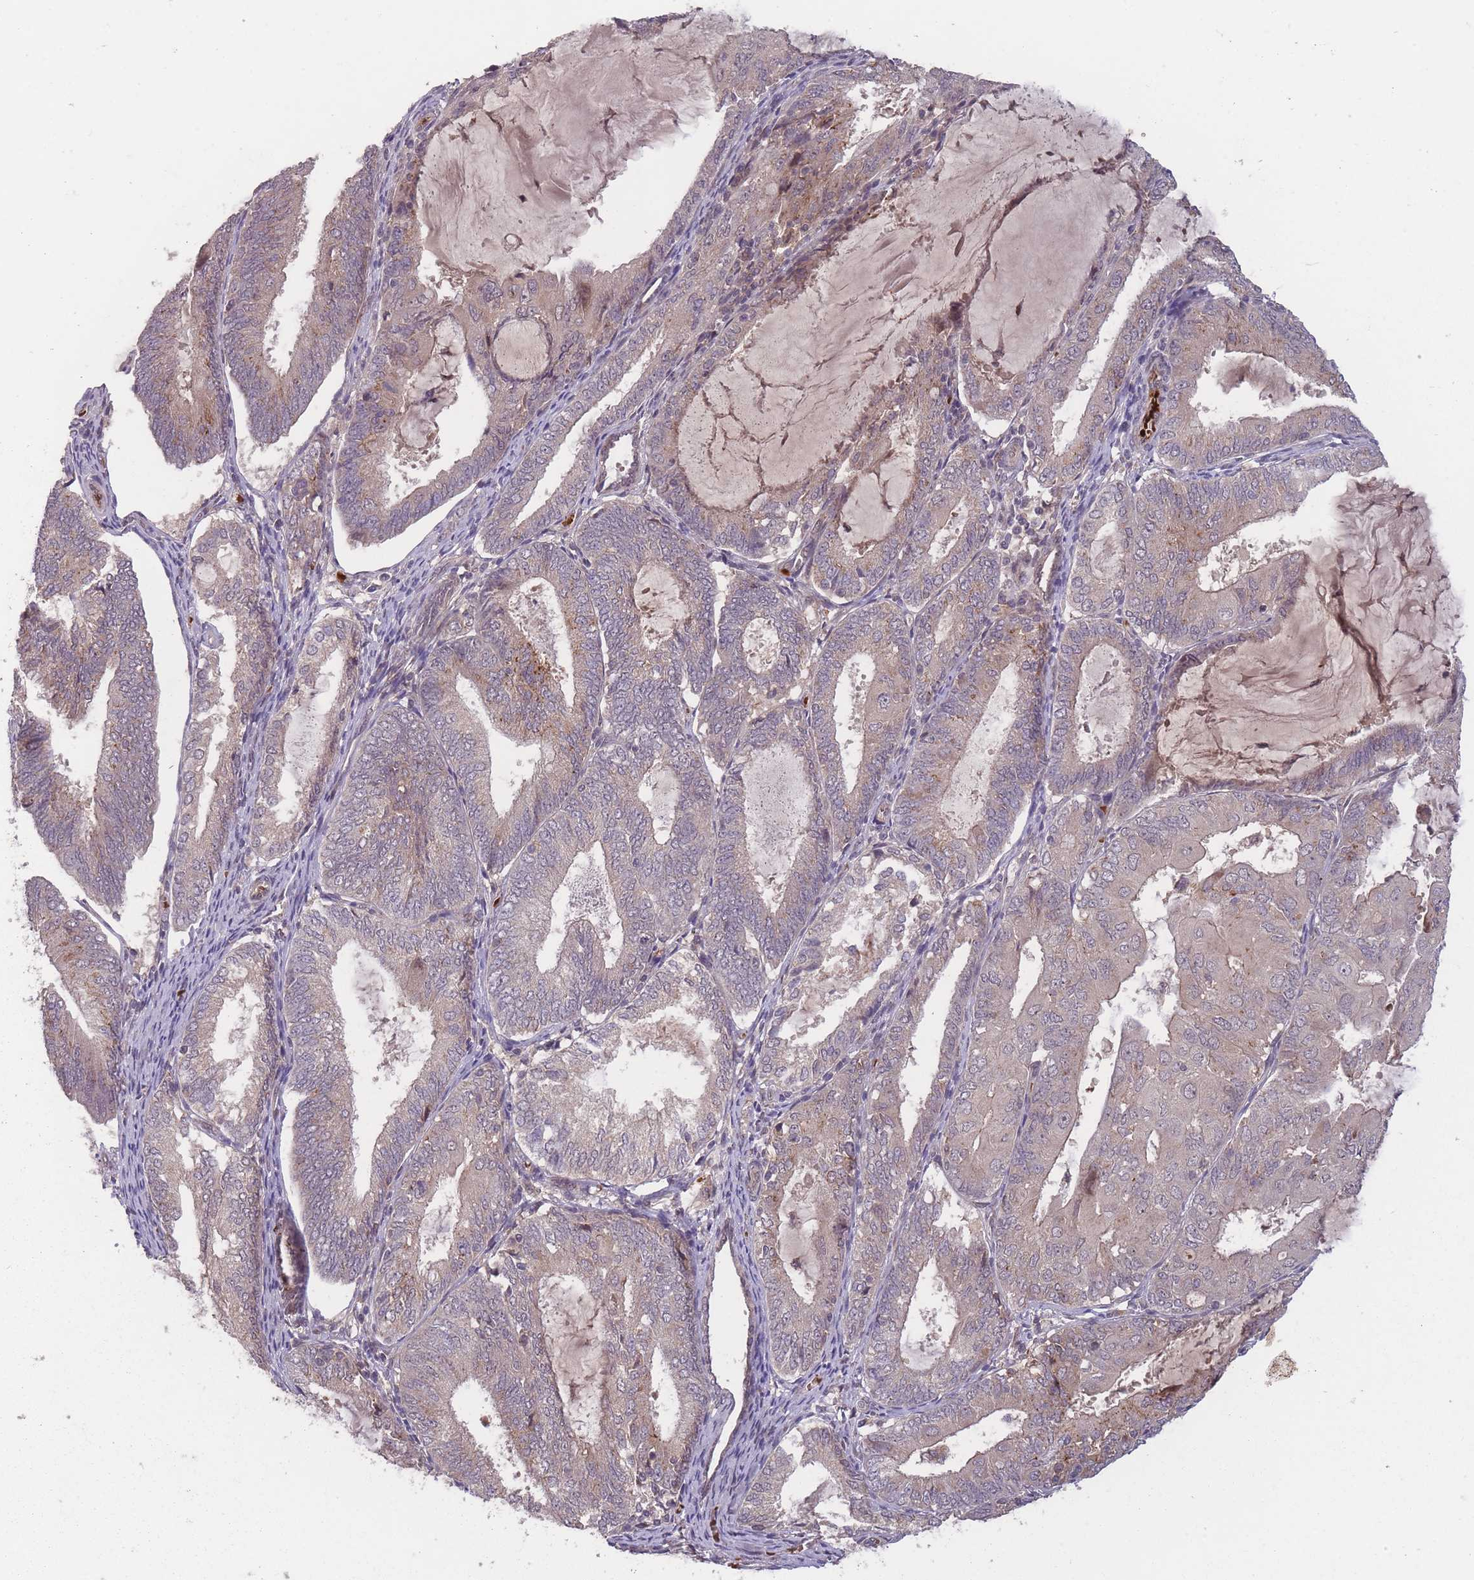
{"staining": {"intensity": "moderate", "quantity": "<25%", "location": "cytoplasmic/membranous"}, "tissue": "endometrial cancer", "cell_type": "Tumor cells", "image_type": "cancer", "snomed": [{"axis": "morphology", "description": "Adenocarcinoma, NOS"}, {"axis": "topography", "description": "Endometrium"}], "caption": "Human adenocarcinoma (endometrial) stained with a protein marker exhibits moderate staining in tumor cells.", "gene": "SECTM1", "patient": {"sex": "female", "age": 81}}